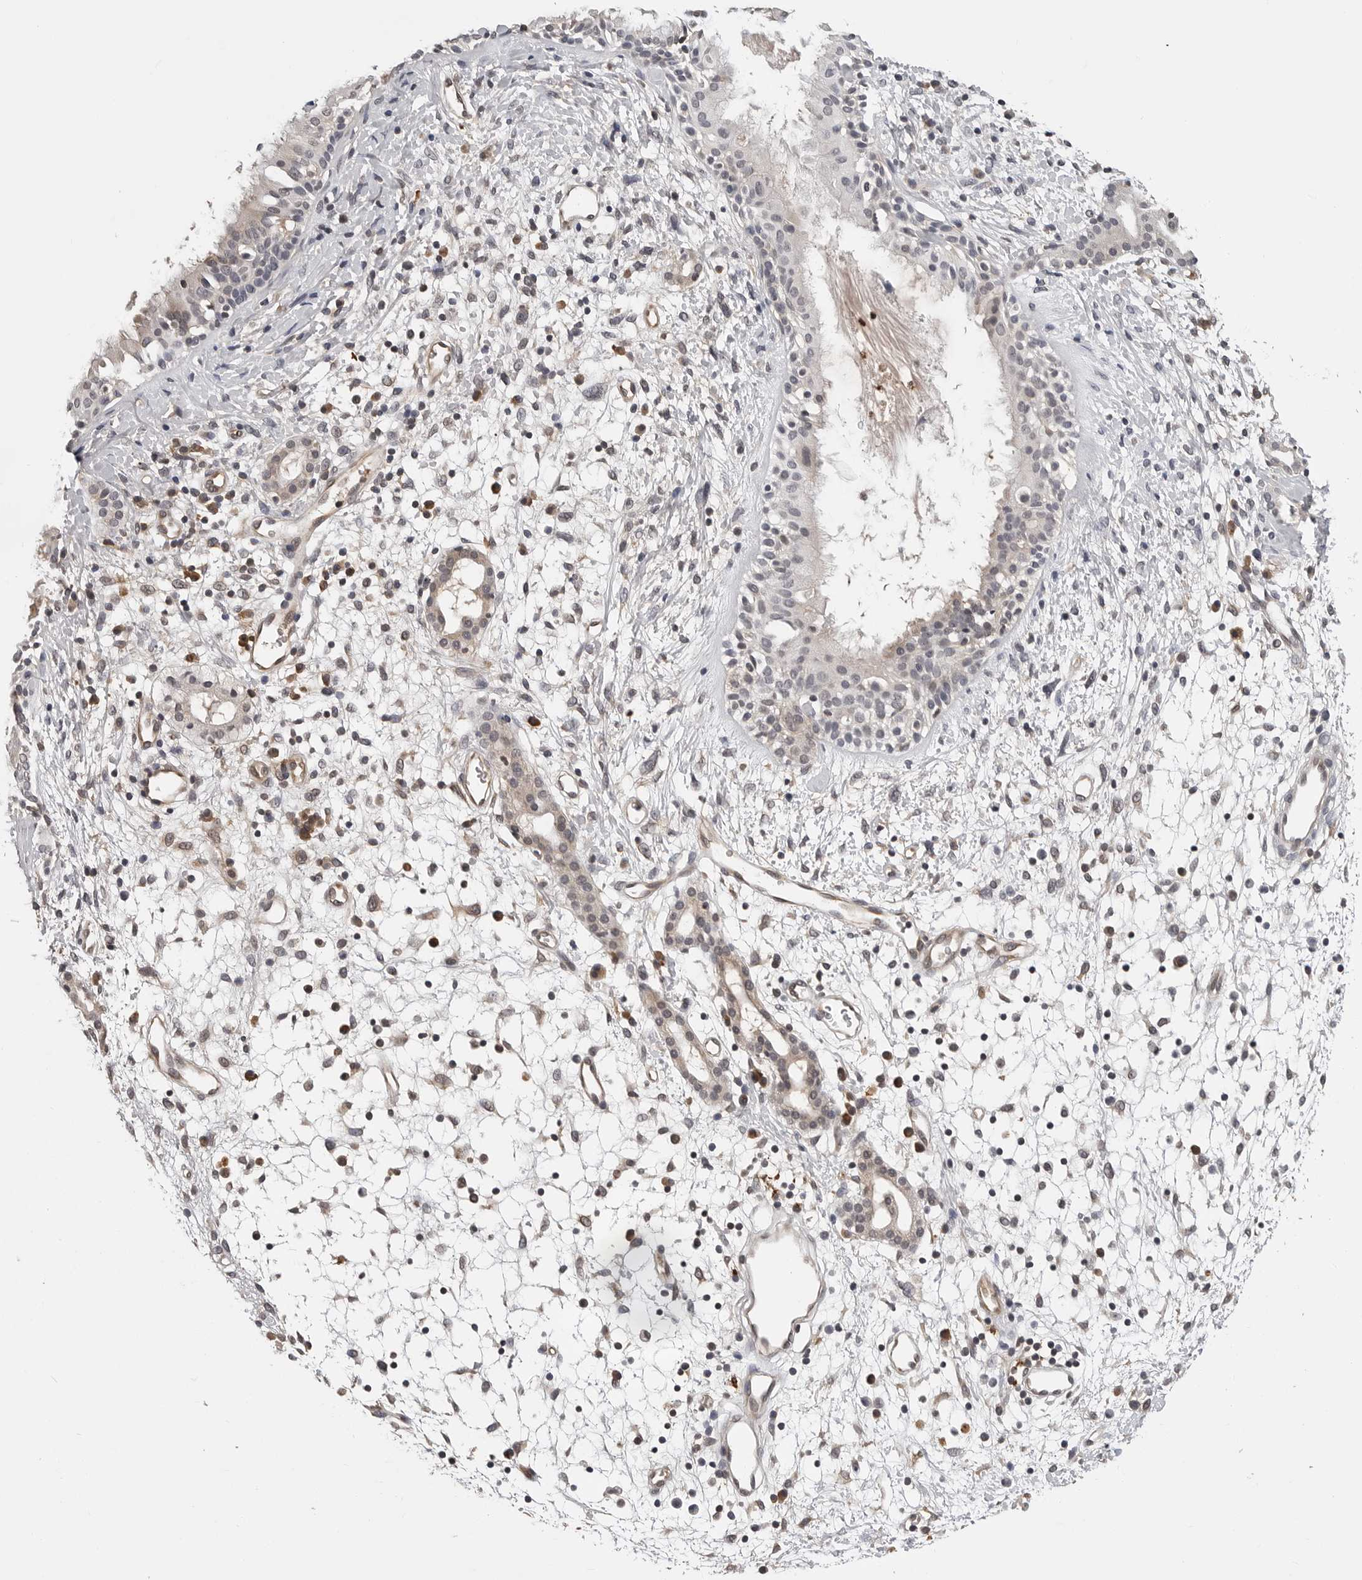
{"staining": {"intensity": "weak", "quantity": "<25%", "location": "cytoplasmic/membranous"}, "tissue": "nasopharynx", "cell_type": "Respiratory epithelial cells", "image_type": "normal", "snomed": [{"axis": "morphology", "description": "Normal tissue, NOS"}, {"axis": "topography", "description": "Nasopharynx"}], "caption": "High power microscopy photomicrograph of an immunohistochemistry histopathology image of normal nasopharynx, revealing no significant expression in respiratory epithelial cells.", "gene": "TRMT13", "patient": {"sex": "male", "age": 22}}